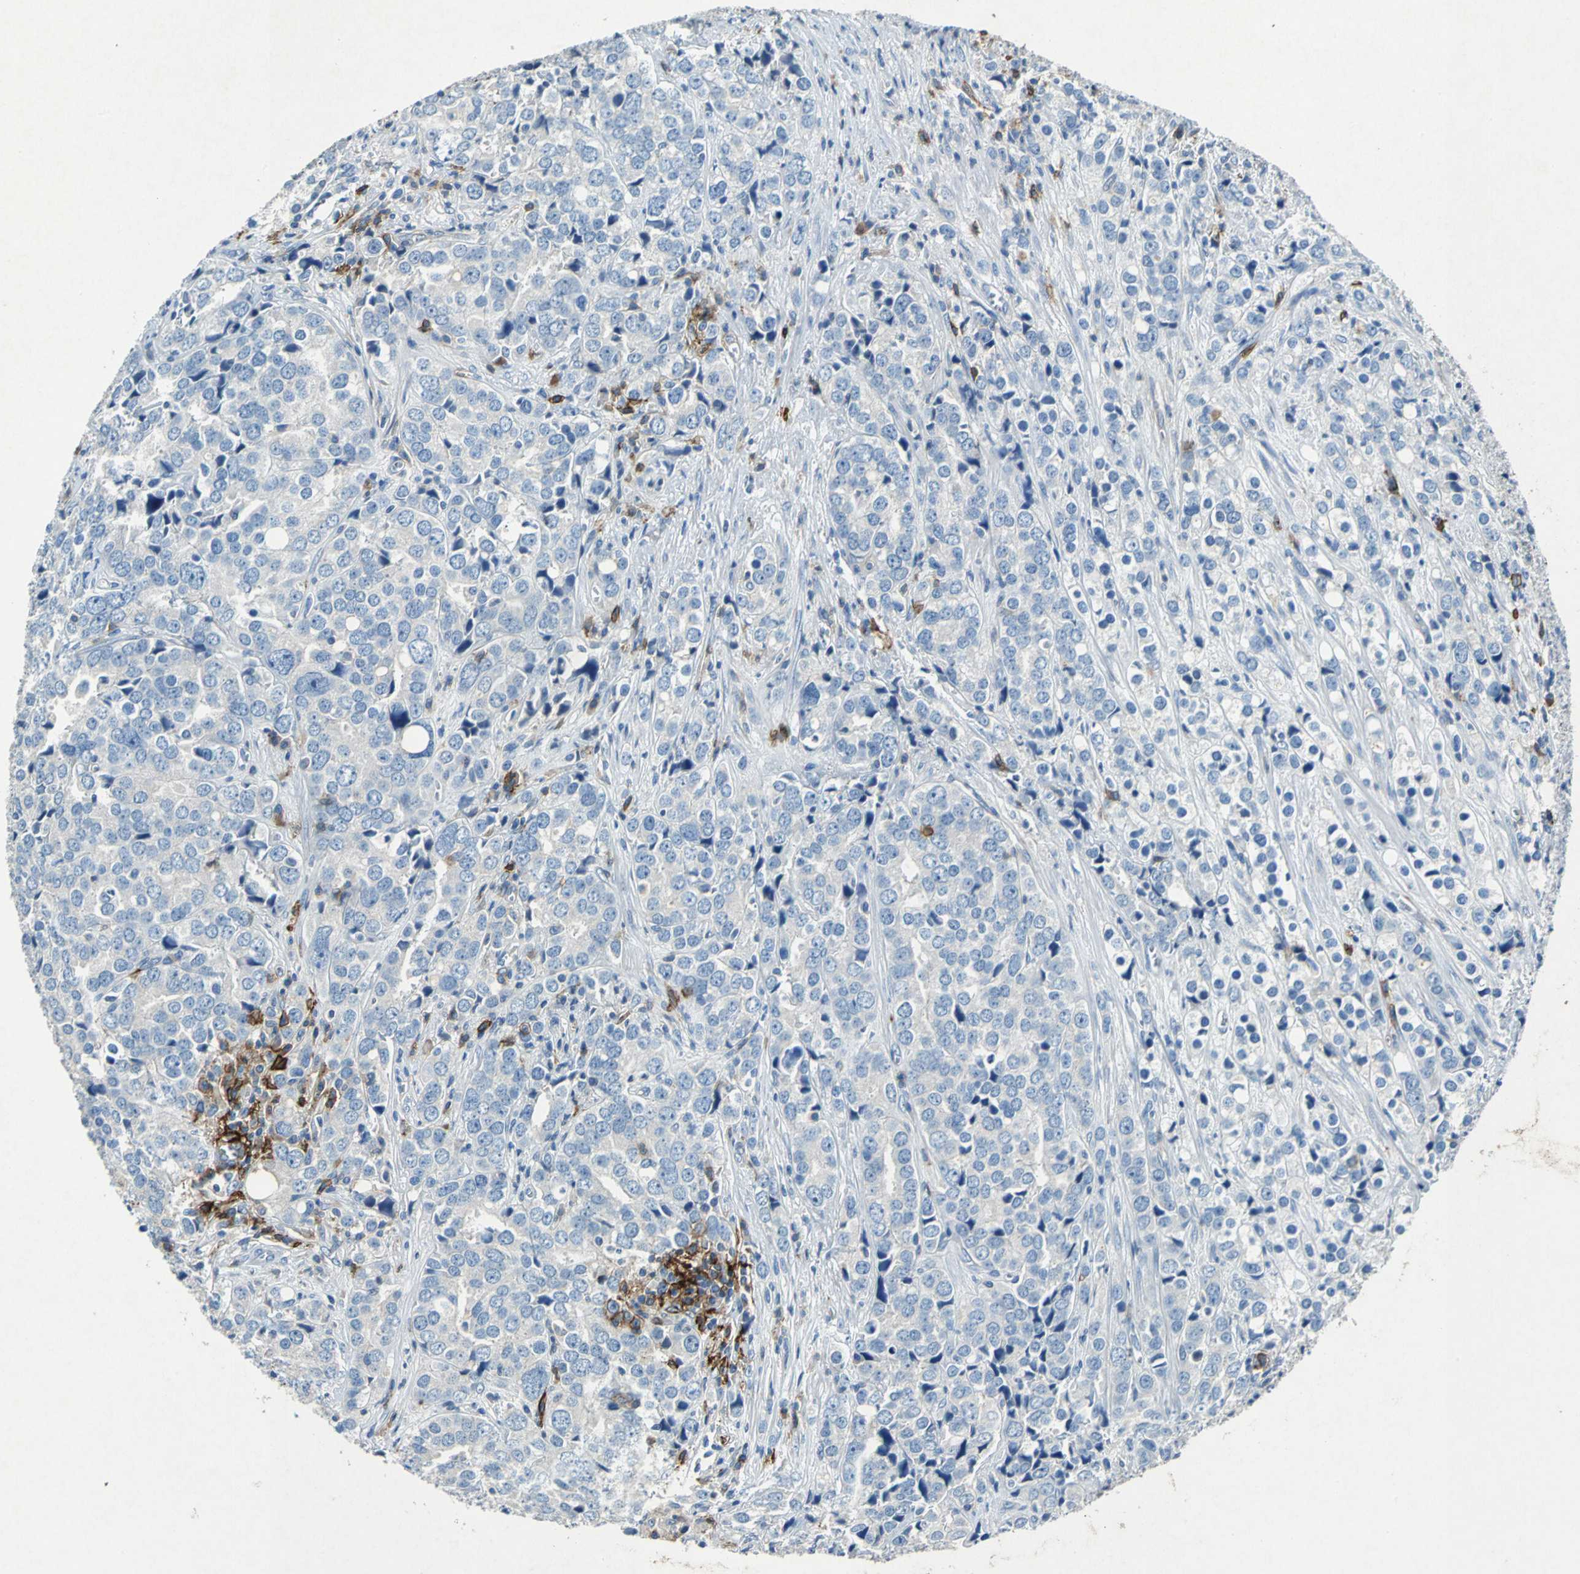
{"staining": {"intensity": "negative", "quantity": "none", "location": "none"}, "tissue": "prostate cancer", "cell_type": "Tumor cells", "image_type": "cancer", "snomed": [{"axis": "morphology", "description": "Adenocarcinoma, High grade"}, {"axis": "topography", "description": "Prostate"}], "caption": "This image is of prostate cancer stained with immunohistochemistry (IHC) to label a protein in brown with the nuclei are counter-stained blue. There is no staining in tumor cells. Brightfield microscopy of immunohistochemistry stained with DAB (3,3'-diaminobenzidine) (brown) and hematoxylin (blue), captured at high magnification.", "gene": "RPS13", "patient": {"sex": "male", "age": 71}}